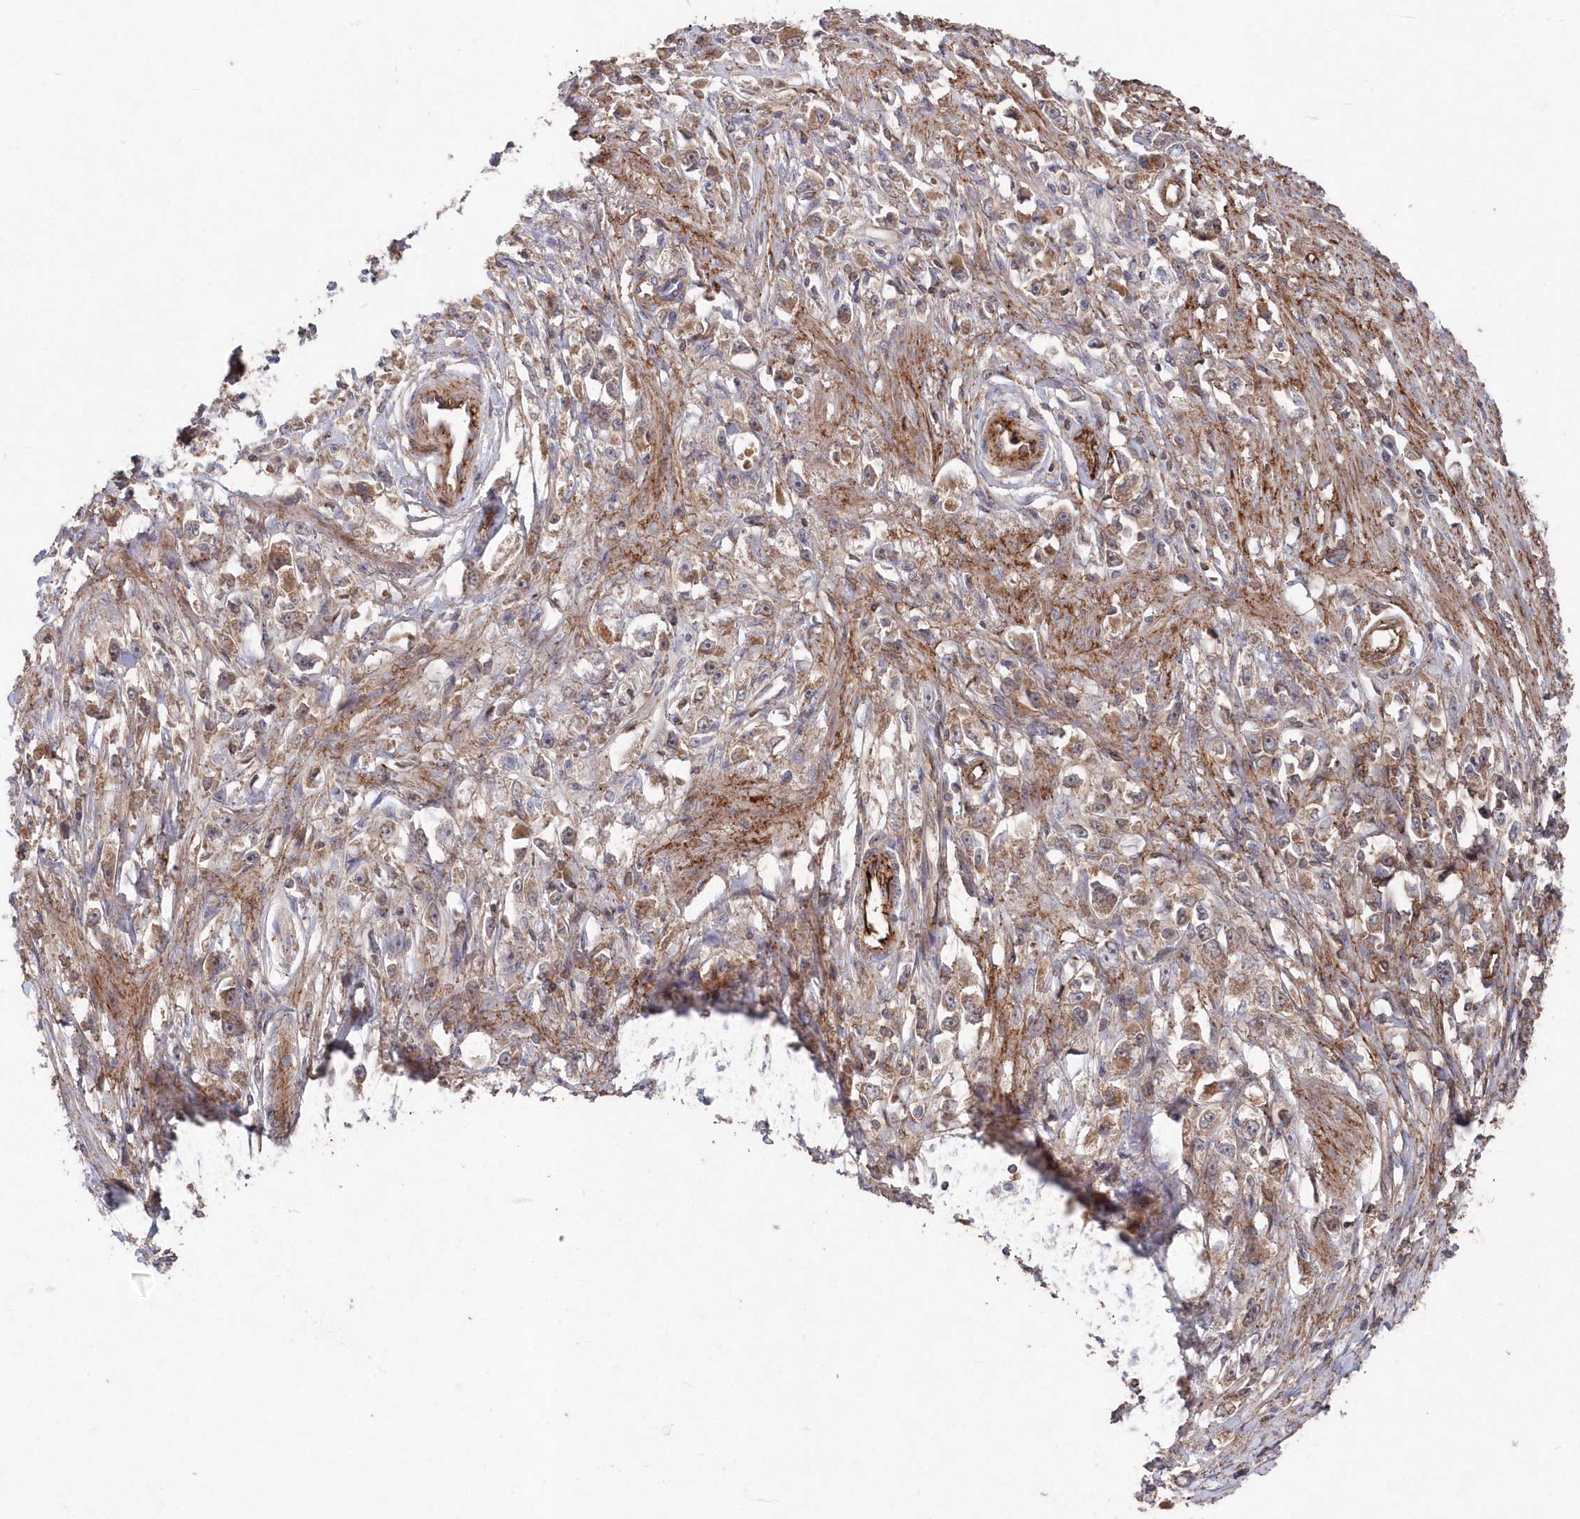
{"staining": {"intensity": "weak", "quantity": ">75%", "location": "cytoplasmic/membranous"}, "tissue": "stomach cancer", "cell_type": "Tumor cells", "image_type": "cancer", "snomed": [{"axis": "morphology", "description": "Adenocarcinoma, NOS"}, {"axis": "topography", "description": "Stomach"}], "caption": "Approximately >75% of tumor cells in adenocarcinoma (stomach) demonstrate weak cytoplasmic/membranous protein positivity as visualized by brown immunohistochemical staining.", "gene": "ABHD14B", "patient": {"sex": "female", "age": 59}}